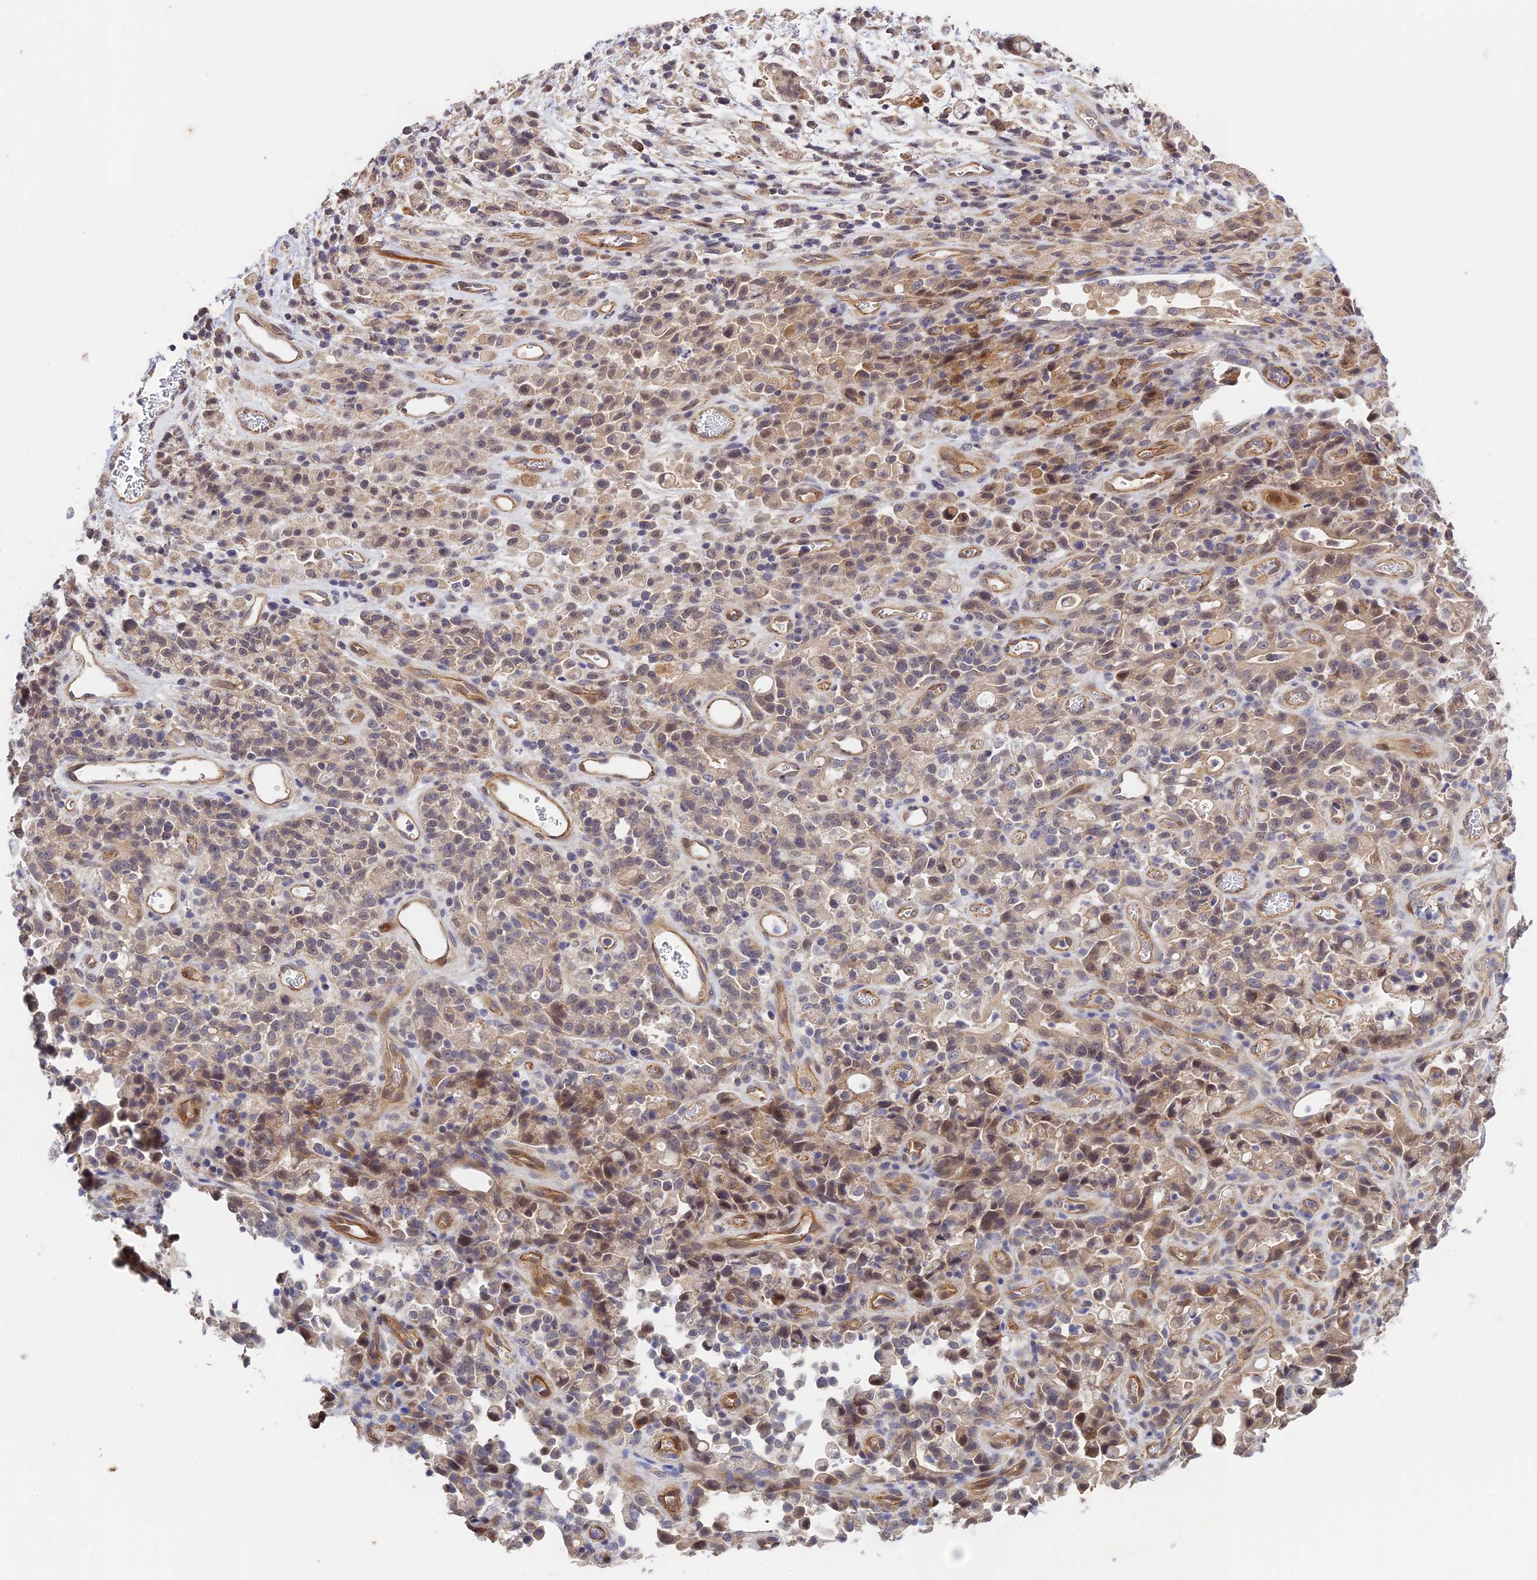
{"staining": {"intensity": "weak", "quantity": "25%-75%", "location": "cytoplasmic/membranous"}, "tissue": "stomach cancer", "cell_type": "Tumor cells", "image_type": "cancer", "snomed": [{"axis": "morphology", "description": "Adenocarcinoma, NOS"}, {"axis": "topography", "description": "Stomach"}], "caption": "Immunohistochemical staining of stomach cancer displays low levels of weak cytoplasmic/membranous protein staining in approximately 25%-75% of tumor cells.", "gene": "CWH43", "patient": {"sex": "female", "age": 60}}